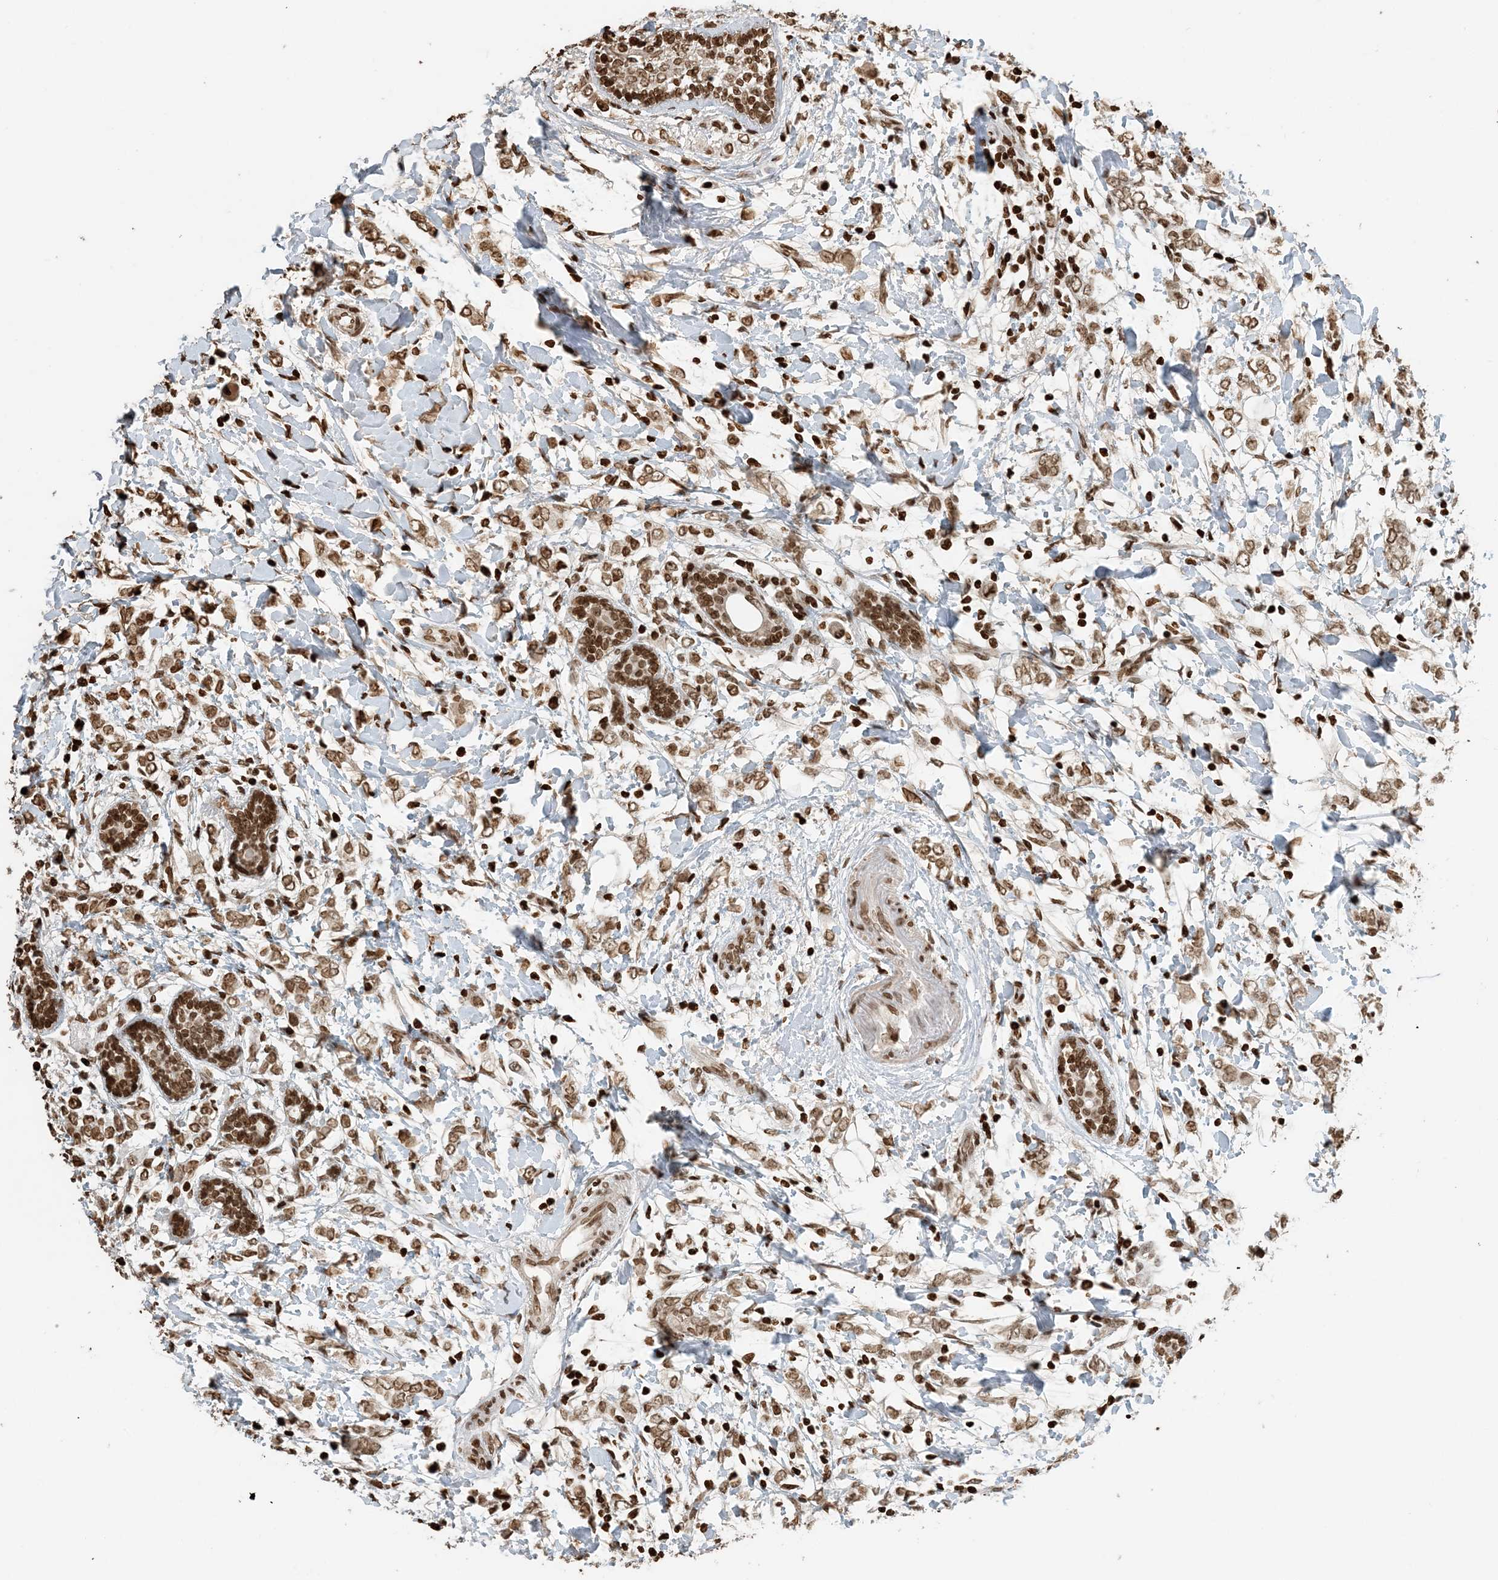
{"staining": {"intensity": "moderate", "quantity": ">75%", "location": "nuclear"}, "tissue": "breast cancer", "cell_type": "Tumor cells", "image_type": "cancer", "snomed": [{"axis": "morphology", "description": "Normal tissue, NOS"}, {"axis": "morphology", "description": "Lobular carcinoma"}, {"axis": "topography", "description": "Breast"}], "caption": "A brown stain labels moderate nuclear positivity of a protein in human lobular carcinoma (breast) tumor cells. (Brightfield microscopy of DAB IHC at high magnification).", "gene": "H3-3B", "patient": {"sex": "female", "age": 47}}